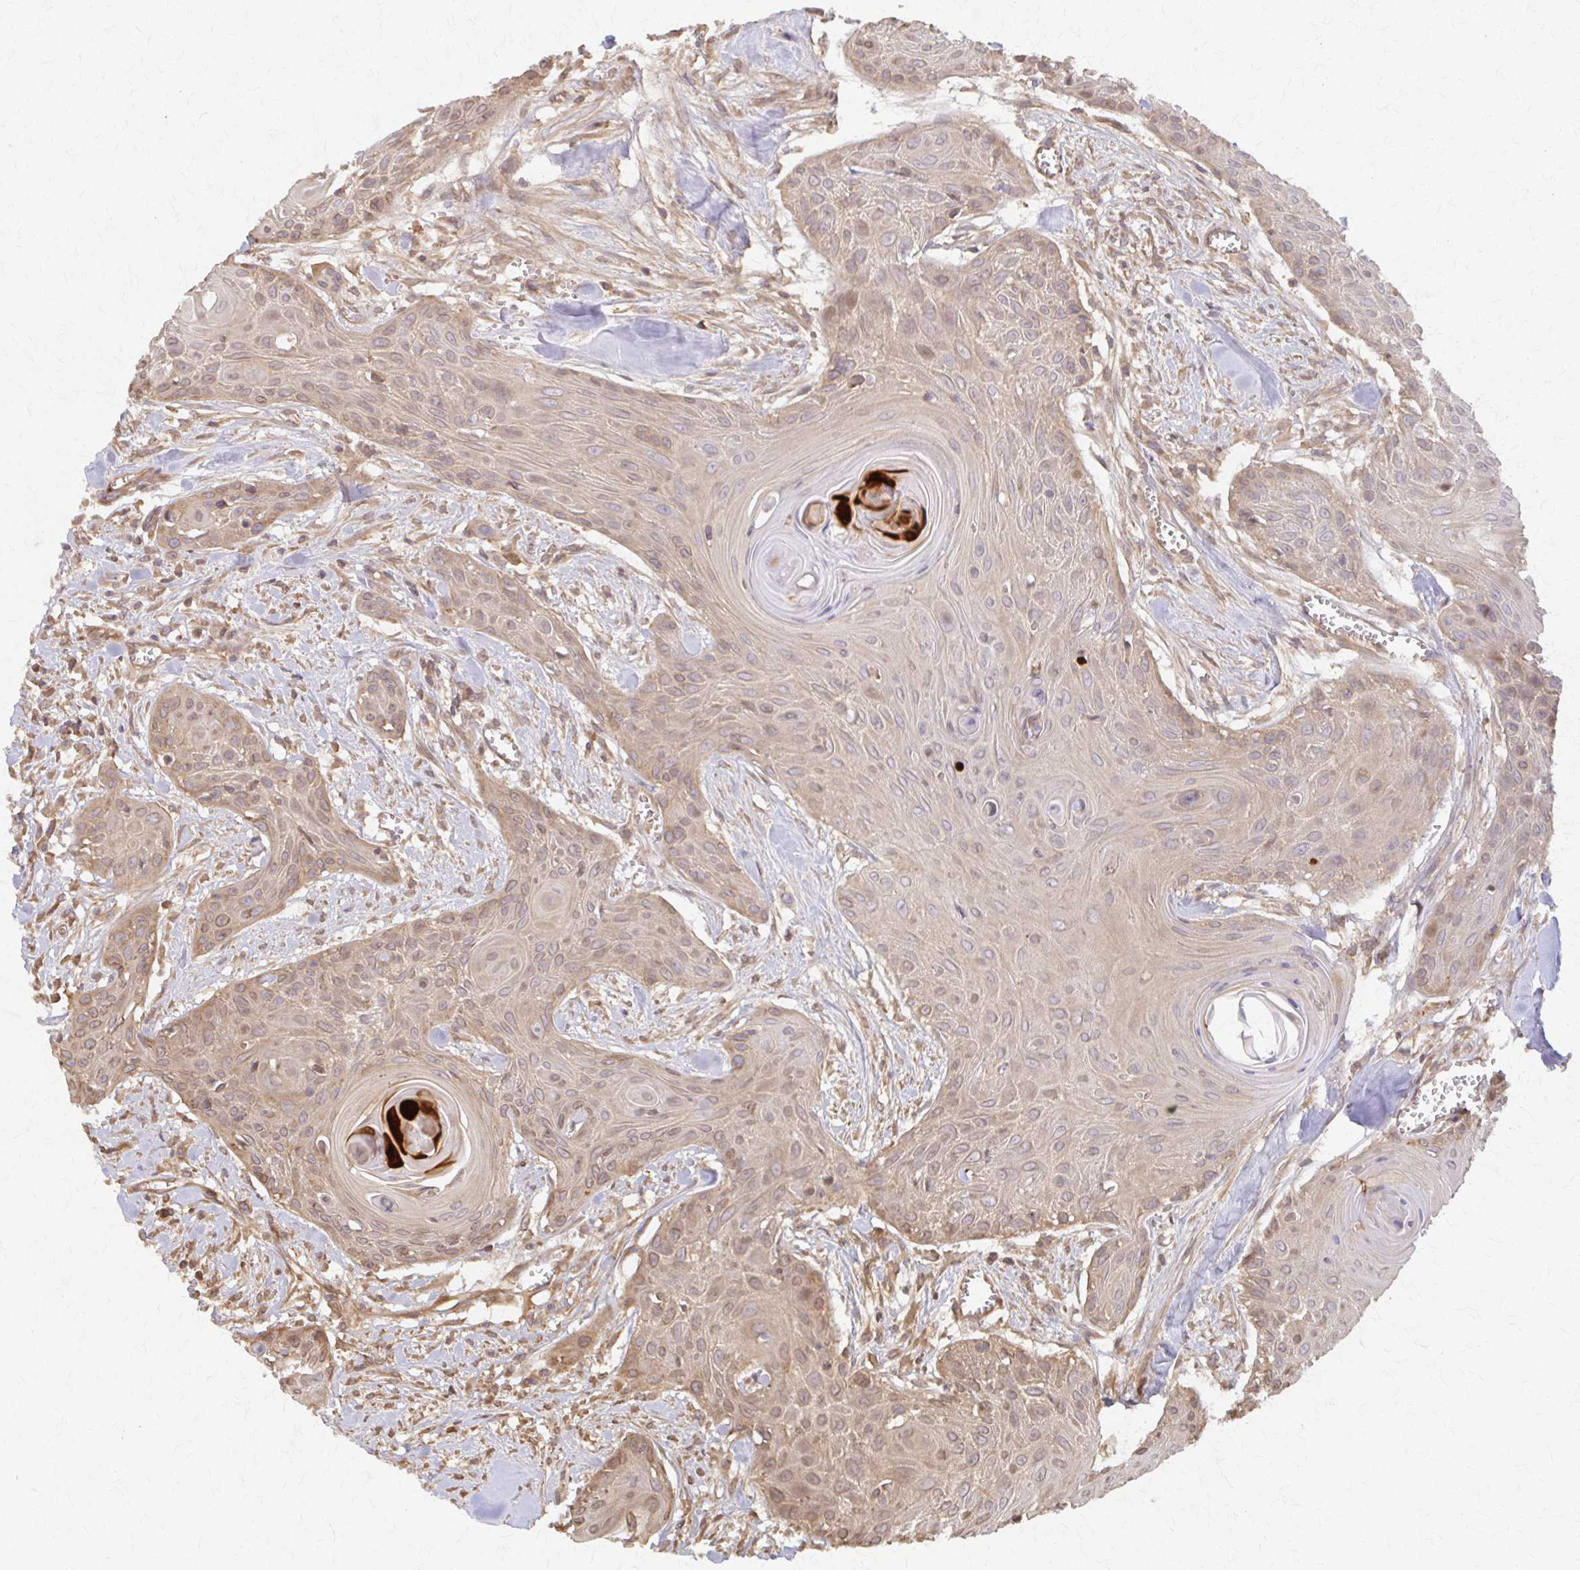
{"staining": {"intensity": "moderate", "quantity": ">75%", "location": "cytoplasmic/membranous"}, "tissue": "head and neck cancer", "cell_type": "Tumor cells", "image_type": "cancer", "snomed": [{"axis": "morphology", "description": "Squamous cell carcinoma, NOS"}, {"axis": "topography", "description": "Lymph node"}, {"axis": "topography", "description": "Salivary gland"}, {"axis": "topography", "description": "Head-Neck"}], "caption": "Immunohistochemical staining of human head and neck squamous cell carcinoma exhibits medium levels of moderate cytoplasmic/membranous protein positivity in approximately >75% of tumor cells.", "gene": "ARHGAP35", "patient": {"sex": "female", "age": 74}}